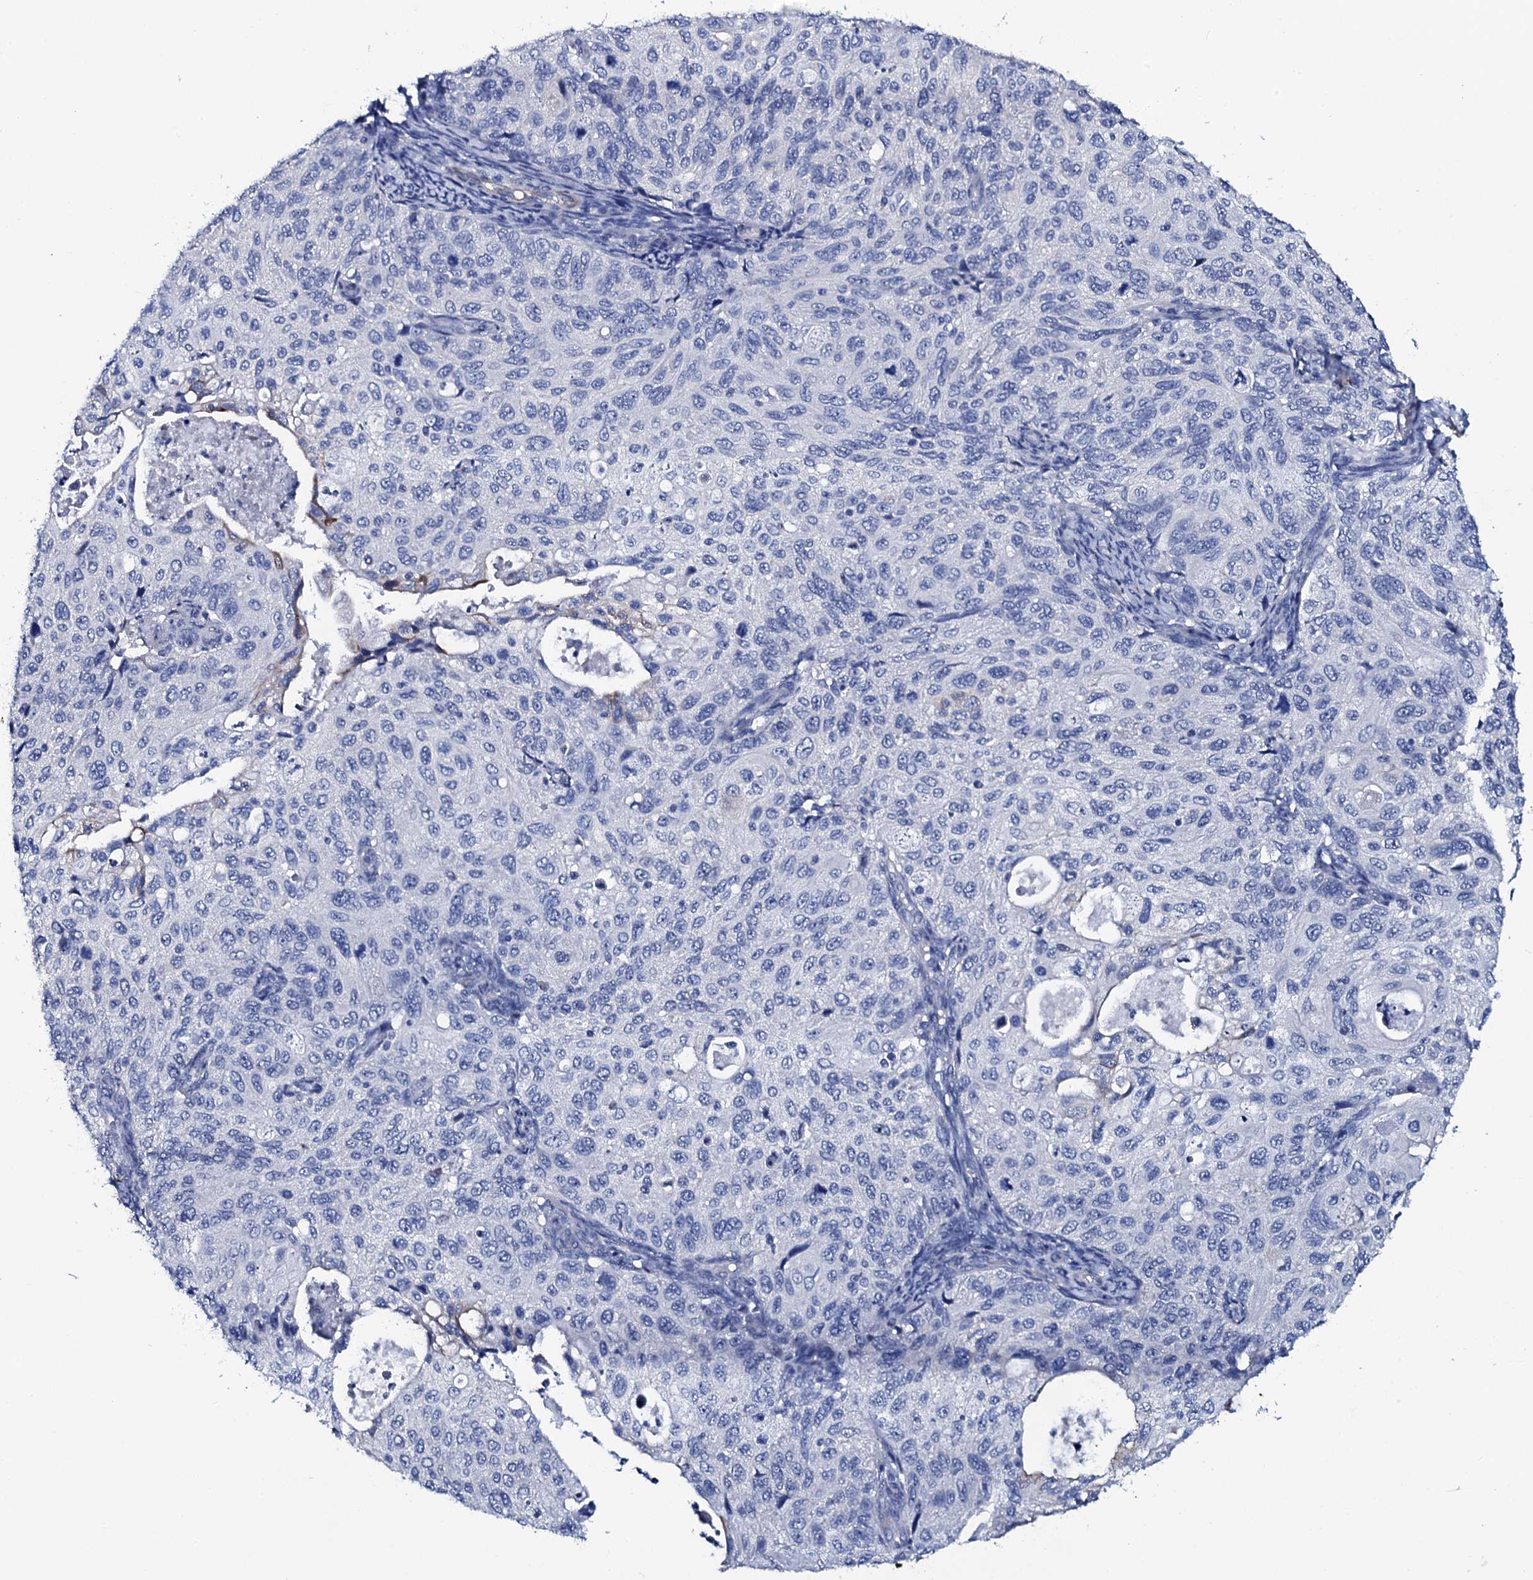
{"staining": {"intensity": "negative", "quantity": "none", "location": "none"}, "tissue": "cervical cancer", "cell_type": "Tumor cells", "image_type": "cancer", "snomed": [{"axis": "morphology", "description": "Squamous cell carcinoma, NOS"}, {"axis": "topography", "description": "Cervix"}], "caption": "The image shows no staining of tumor cells in cervical cancer (squamous cell carcinoma).", "gene": "GYS2", "patient": {"sex": "female", "age": 70}}